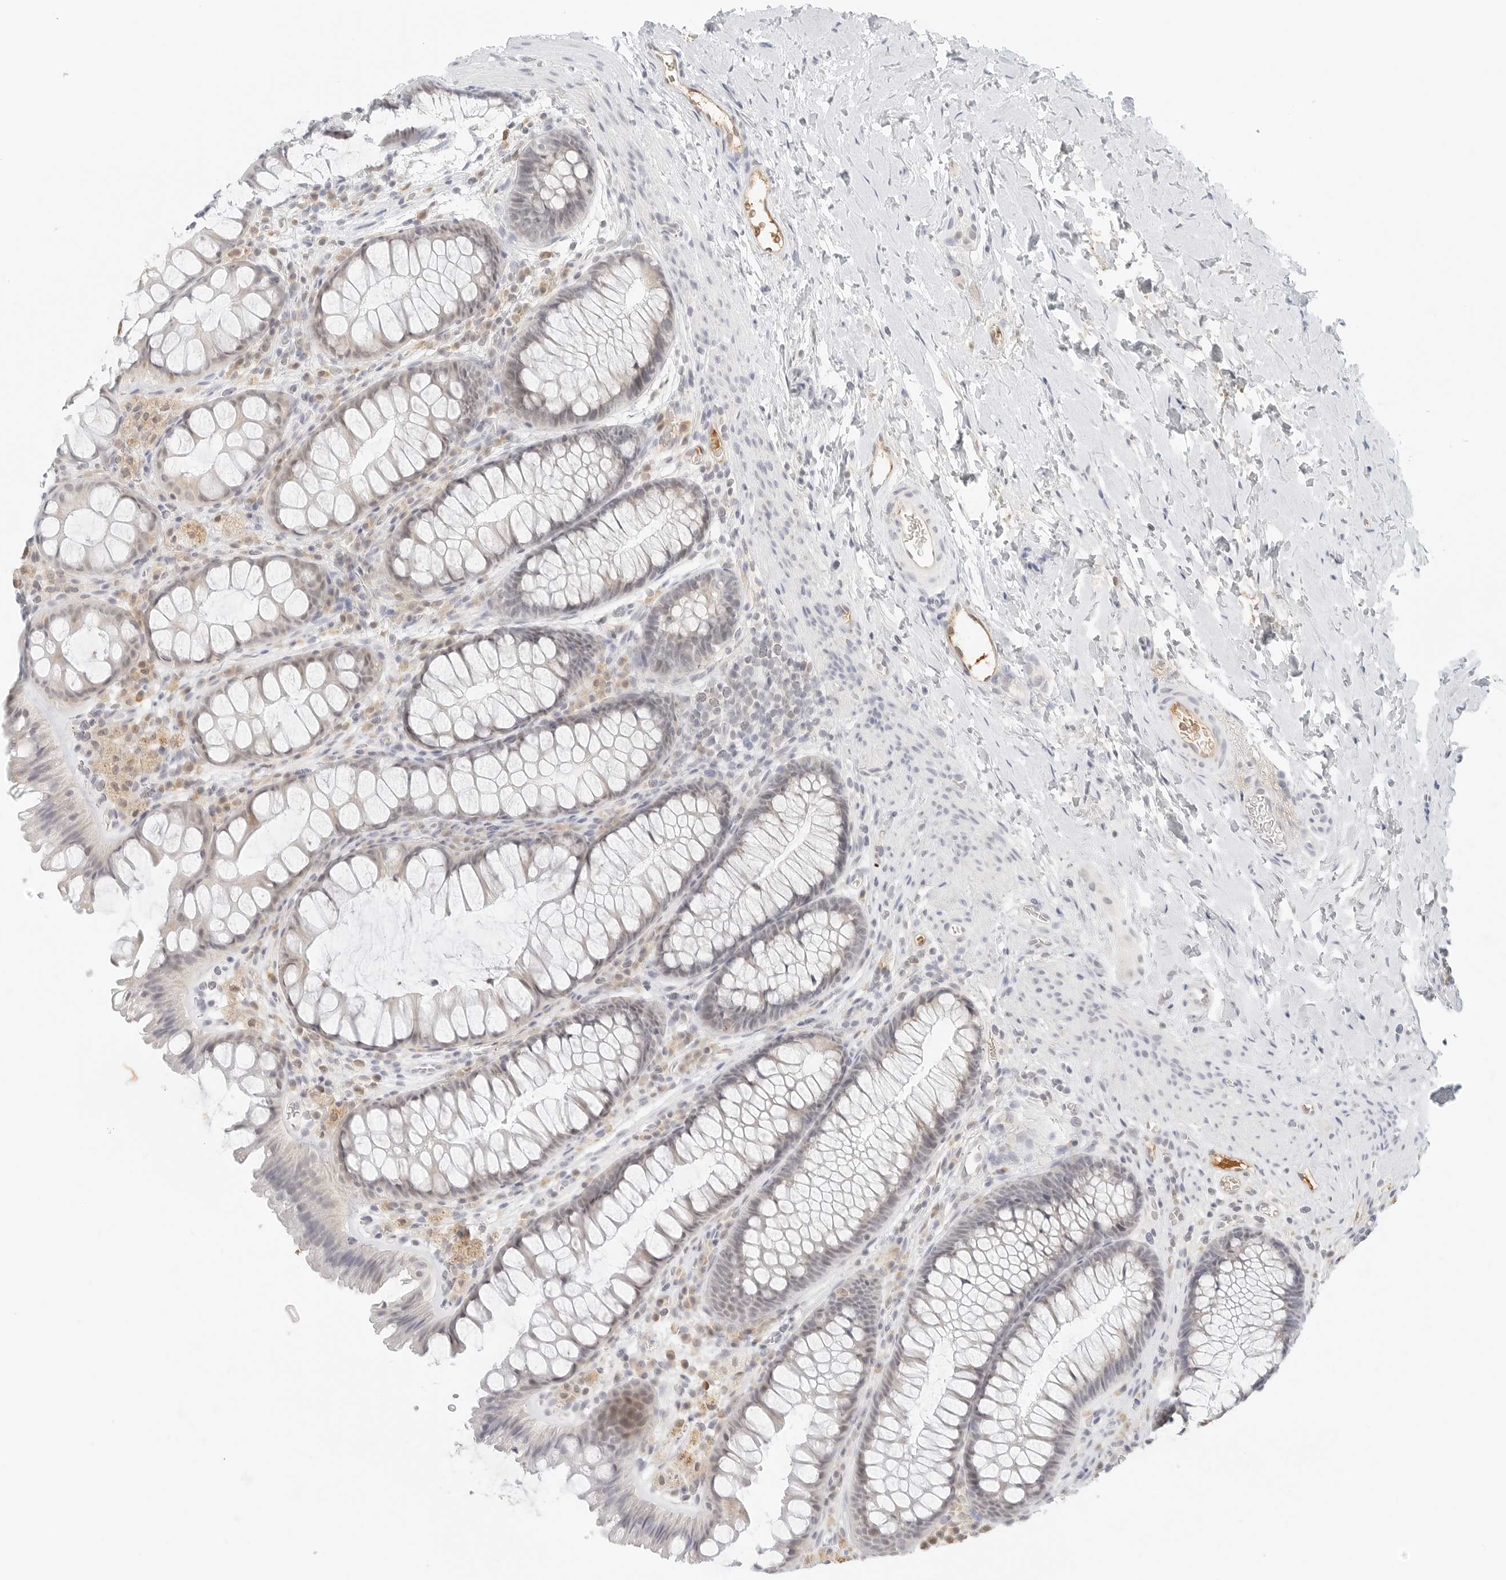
{"staining": {"intensity": "negative", "quantity": "none", "location": "none"}, "tissue": "colon", "cell_type": "Endothelial cells", "image_type": "normal", "snomed": [{"axis": "morphology", "description": "Normal tissue, NOS"}, {"axis": "topography", "description": "Colon"}], "caption": "DAB immunohistochemical staining of benign colon demonstrates no significant positivity in endothelial cells. Nuclei are stained in blue.", "gene": "NEO1", "patient": {"sex": "female", "age": 62}}